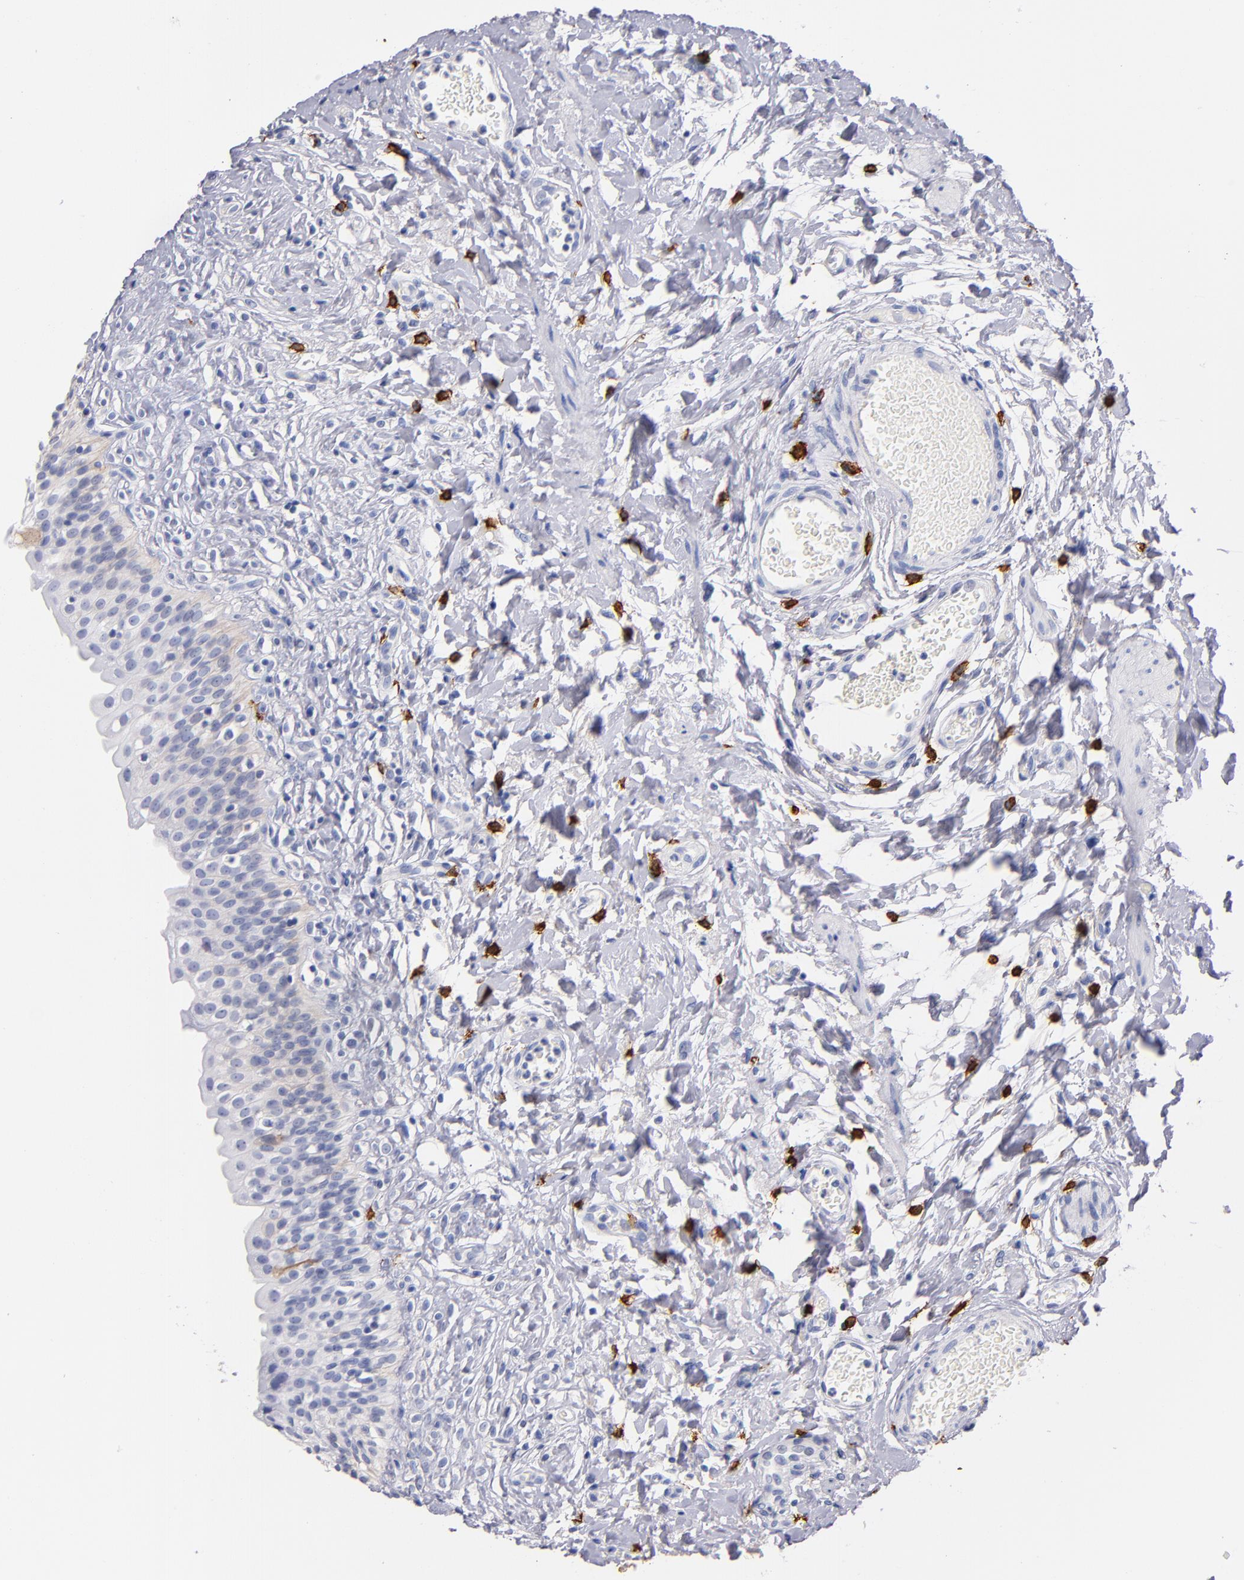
{"staining": {"intensity": "negative", "quantity": "none", "location": "none"}, "tissue": "urinary bladder", "cell_type": "Urothelial cells", "image_type": "normal", "snomed": [{"axis": "morphology", "description": "Normal tissue, NOS"}, {"axis": "topography", "description": "Urinary bladder"}], "caption": "Protein analysis of normal urinary bladder shows no significant expression in urothelial cells.", "gene": "KIT", "patient": {"sex": "female", "age": 80}}